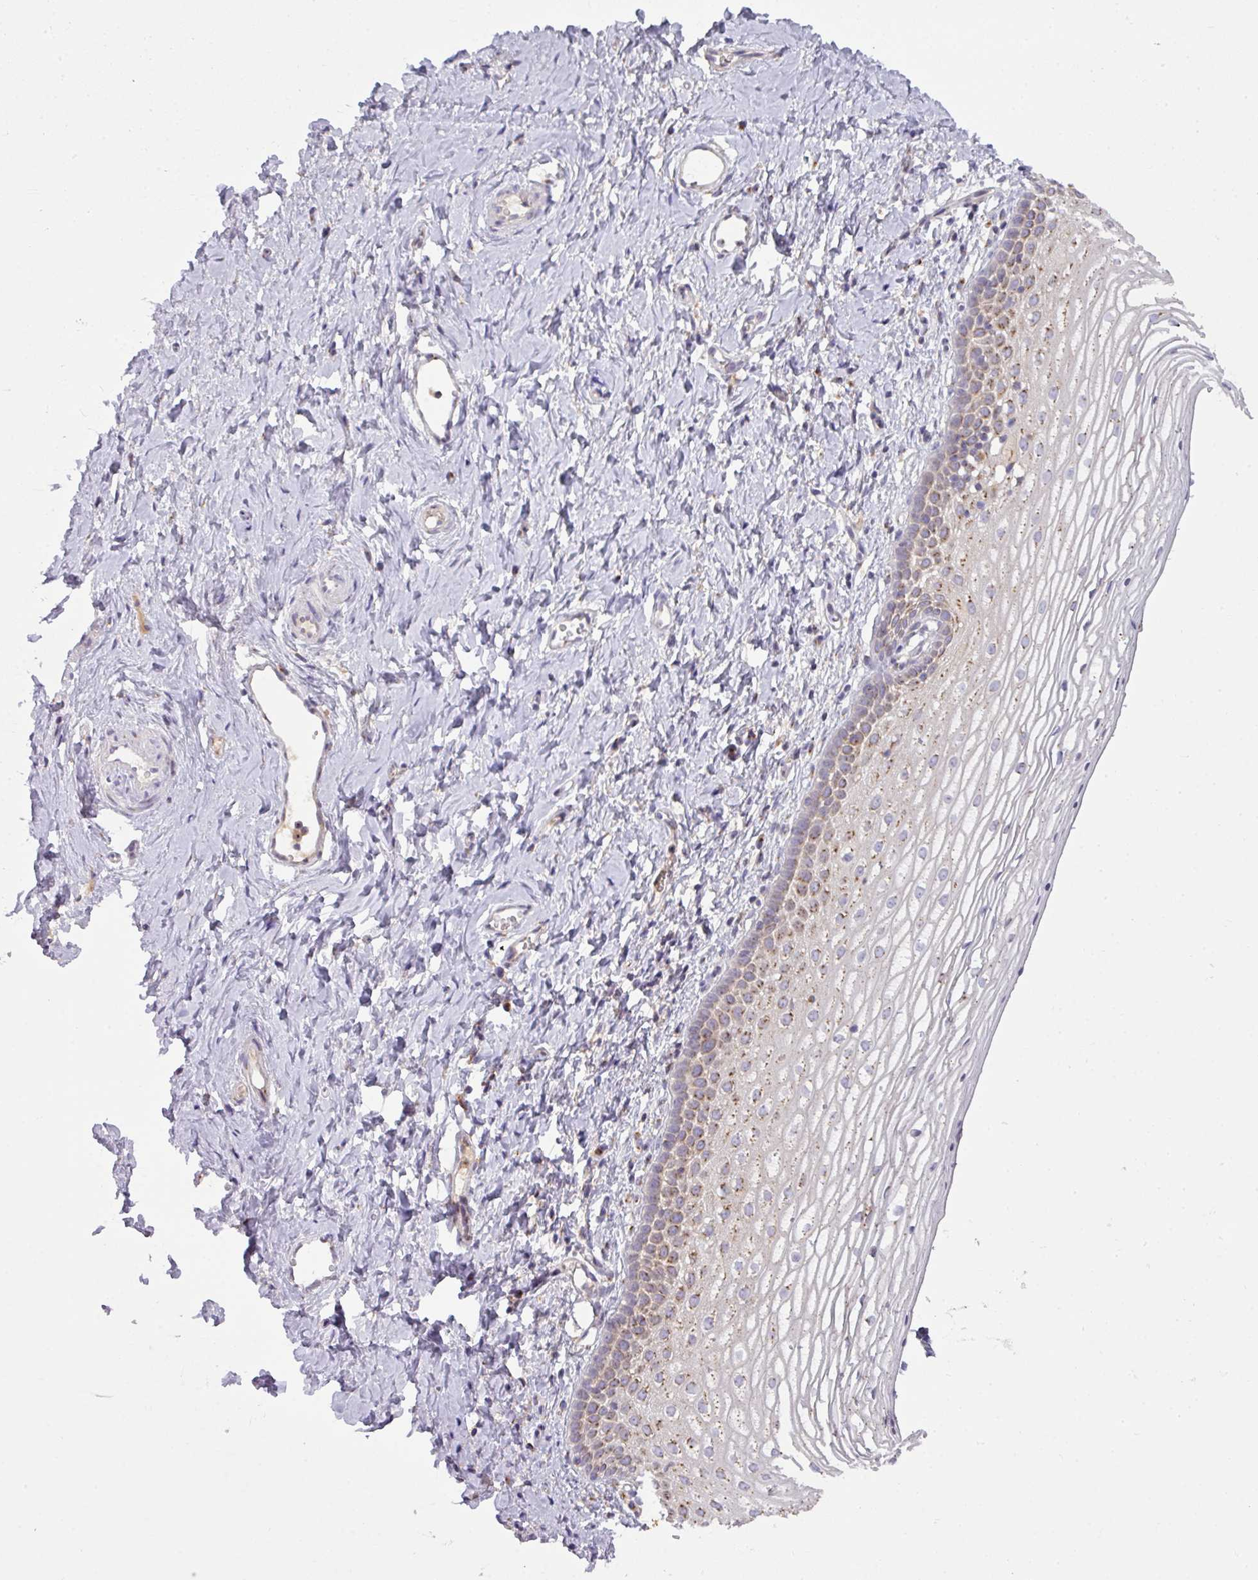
{"staining": {"intensity": "moderate", "quantity": "25%-75%", "location": "cytoplasmic/membranous"}, "tissue": "vagina", "cell_type": "Squamous epithelial cells", "image_type": "normal", "snomed": [{"axis": "morphology", "description": "Normal tissue, NOS"}, {"axis": "topography", "description": "Vagina"}], "caption": "Squamous epithelial cells show medium levels of moderate cytoplasmic/membranous expression in about 25%-75% of cells in unremarkable human vagina.", "gene": "VTI1A", "patient": {"sex": "female", "age": 56}}